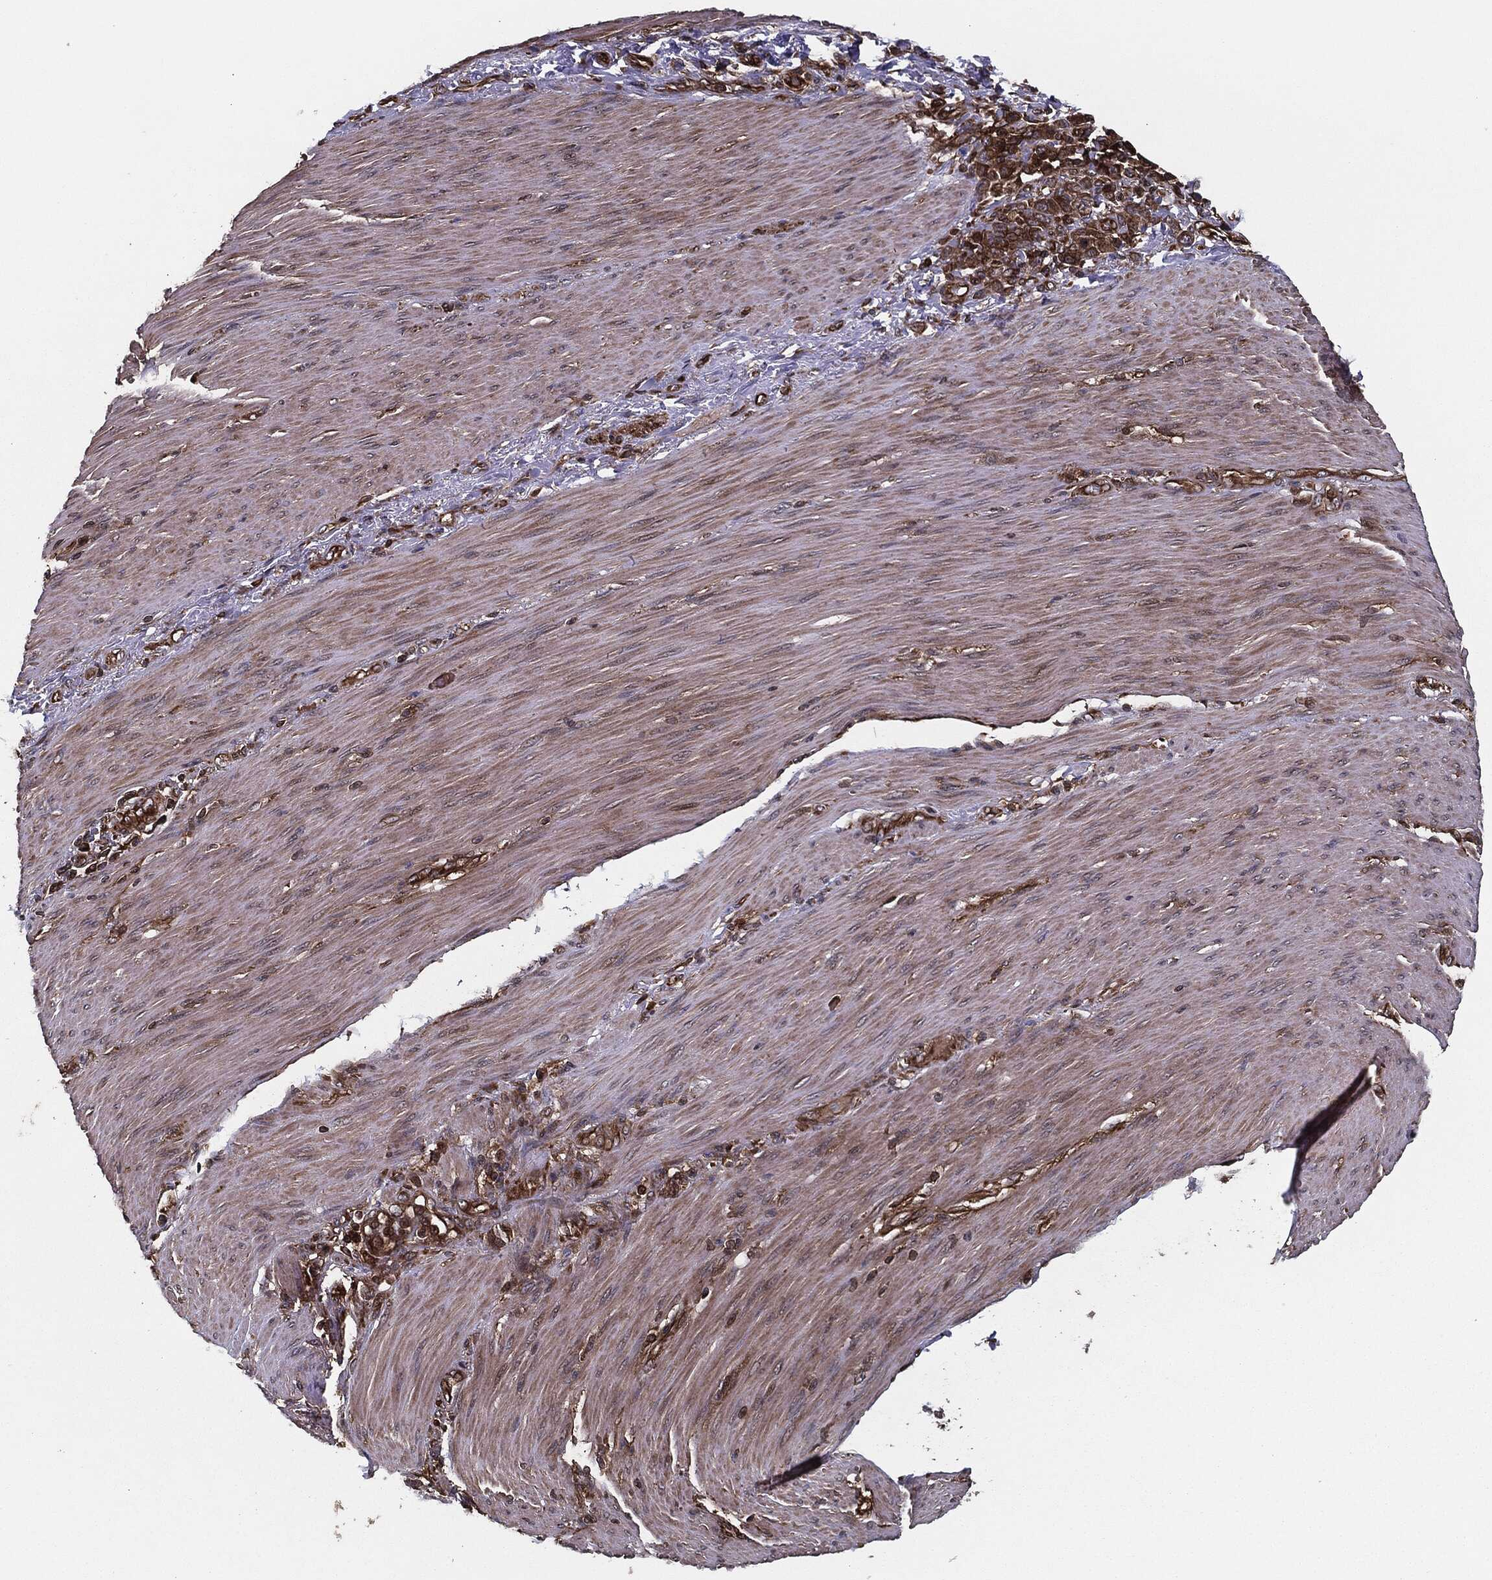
{"staining": {"intensity": "moderate", "quantity": ">75%", "location": "cytoplasmic/membranous"}, "tissue": "stomach cancer", "cell_type": "Tumor cells", "image_type": "cancer", "snomed": [{"axis": "morphology", "description": "Normal tissue, NOS"}, {"axis": "morphology", "description": "Adenocarcinoma, NOS"}, {"axis": "topography", "description": "Stomach"}], "caption": "Stomach adenocarcinoma was stained to show a protein in brown. There is medium levels of moderate cytoplasmic/membranous staining in about >75% of tumor cells. The protein of interest is stained brown, and the nuclei are stained in blue (DAB IHC with brightfield microscopy, high magnification).", "gene": "RAP1GDS1", "patient": {"sex": "female", "age": 79}}